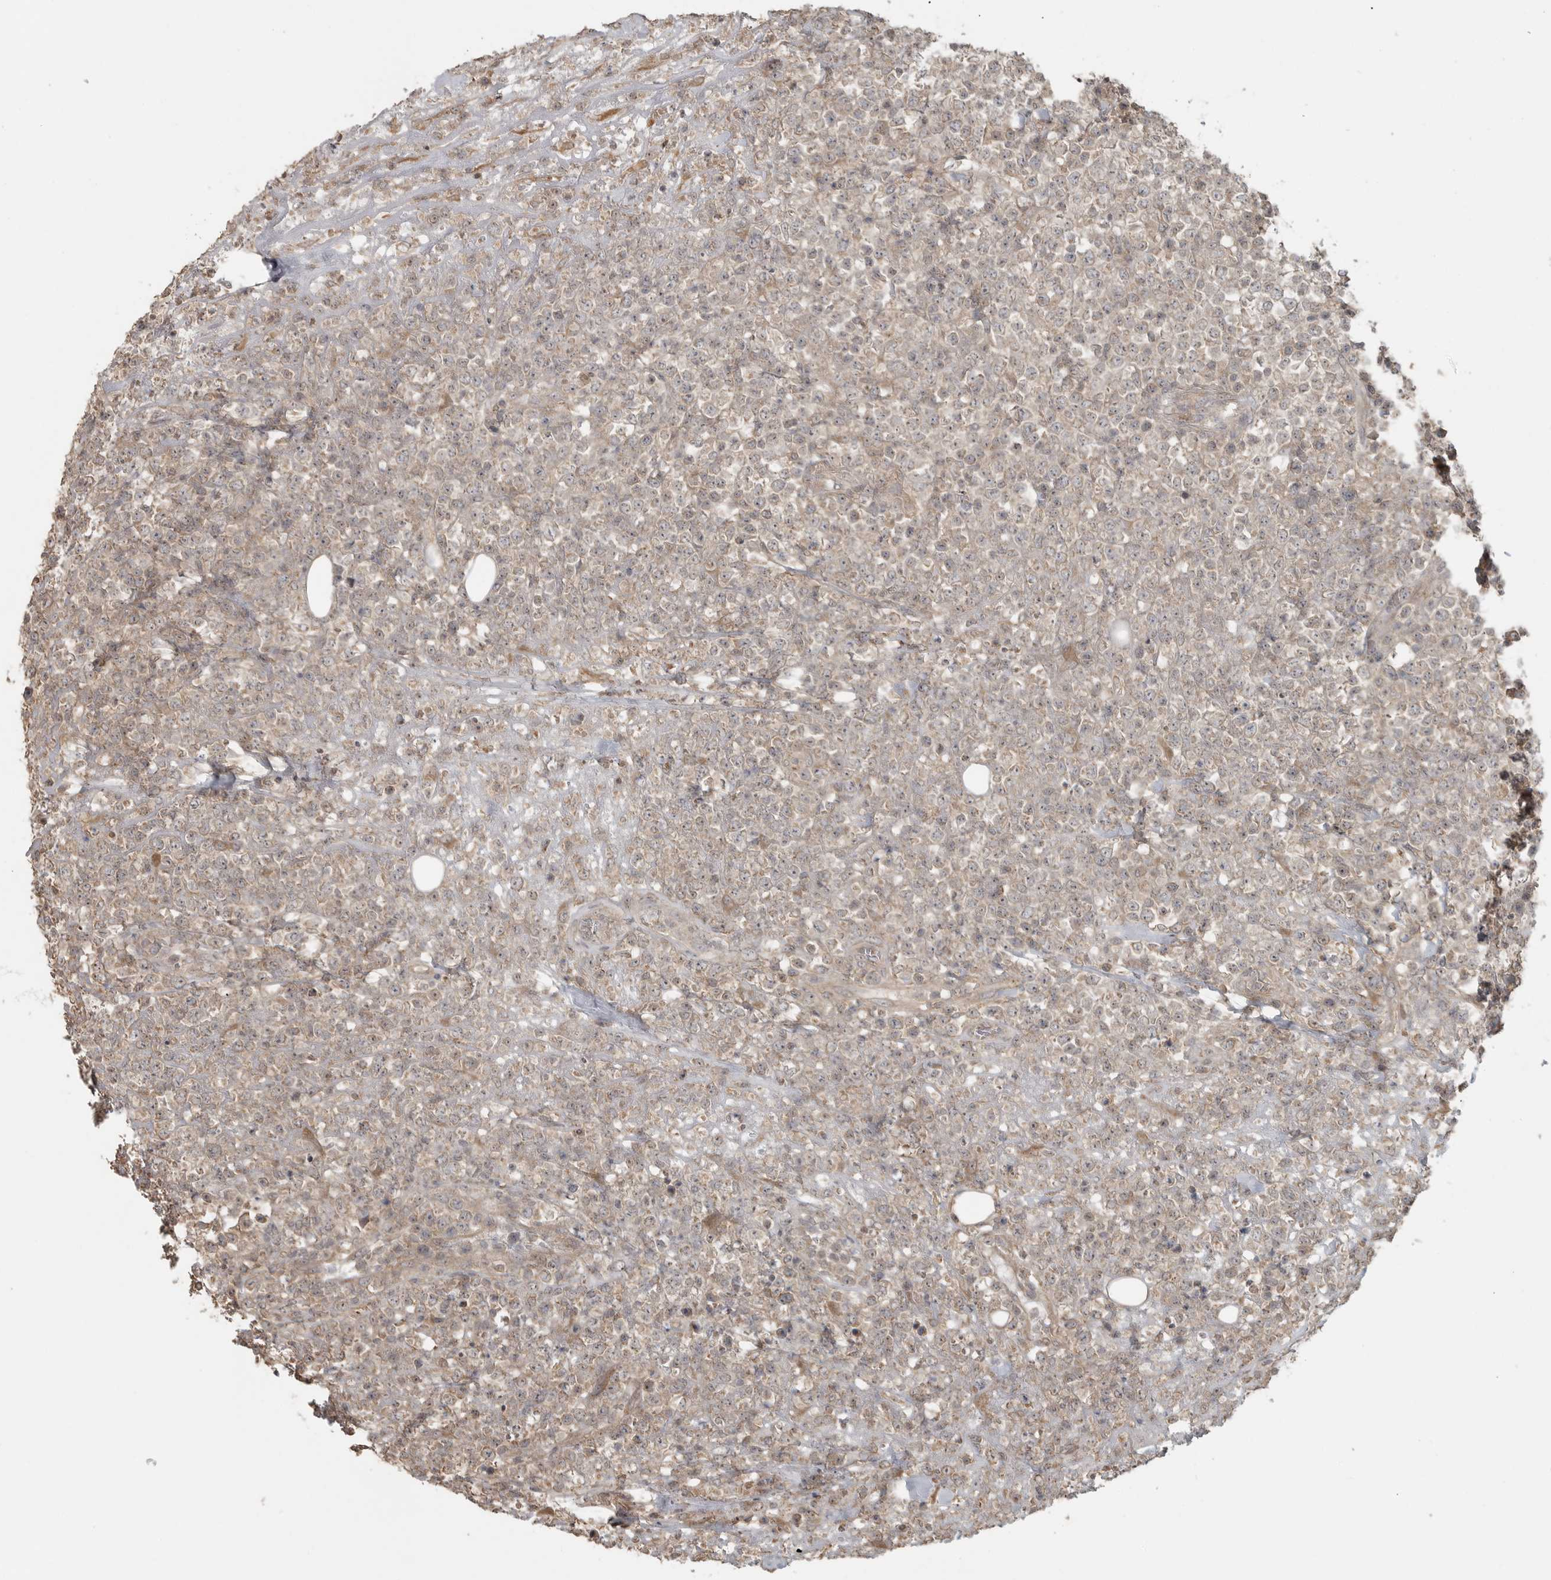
{"staining": {"intensity": "weak", "quantity": "<25%", "location": "cytoplasmic/membranous"}, "tissue": "lymphoma", "cell_type": "Tumor cells", "image_type": "cancer", "snomed": [{"axis": "morphology", "description": "Malignant lymphoma, non-Hodgkin's type, High grade"}, {"axis": "topography", "description": "Colon"}], "caption": "Human lymphoma stained for a protein using immunohistochemistry shows no expression in tumor cells.", "gene": "LLGL1", "patient": {"sex": "female", "age": 53}}